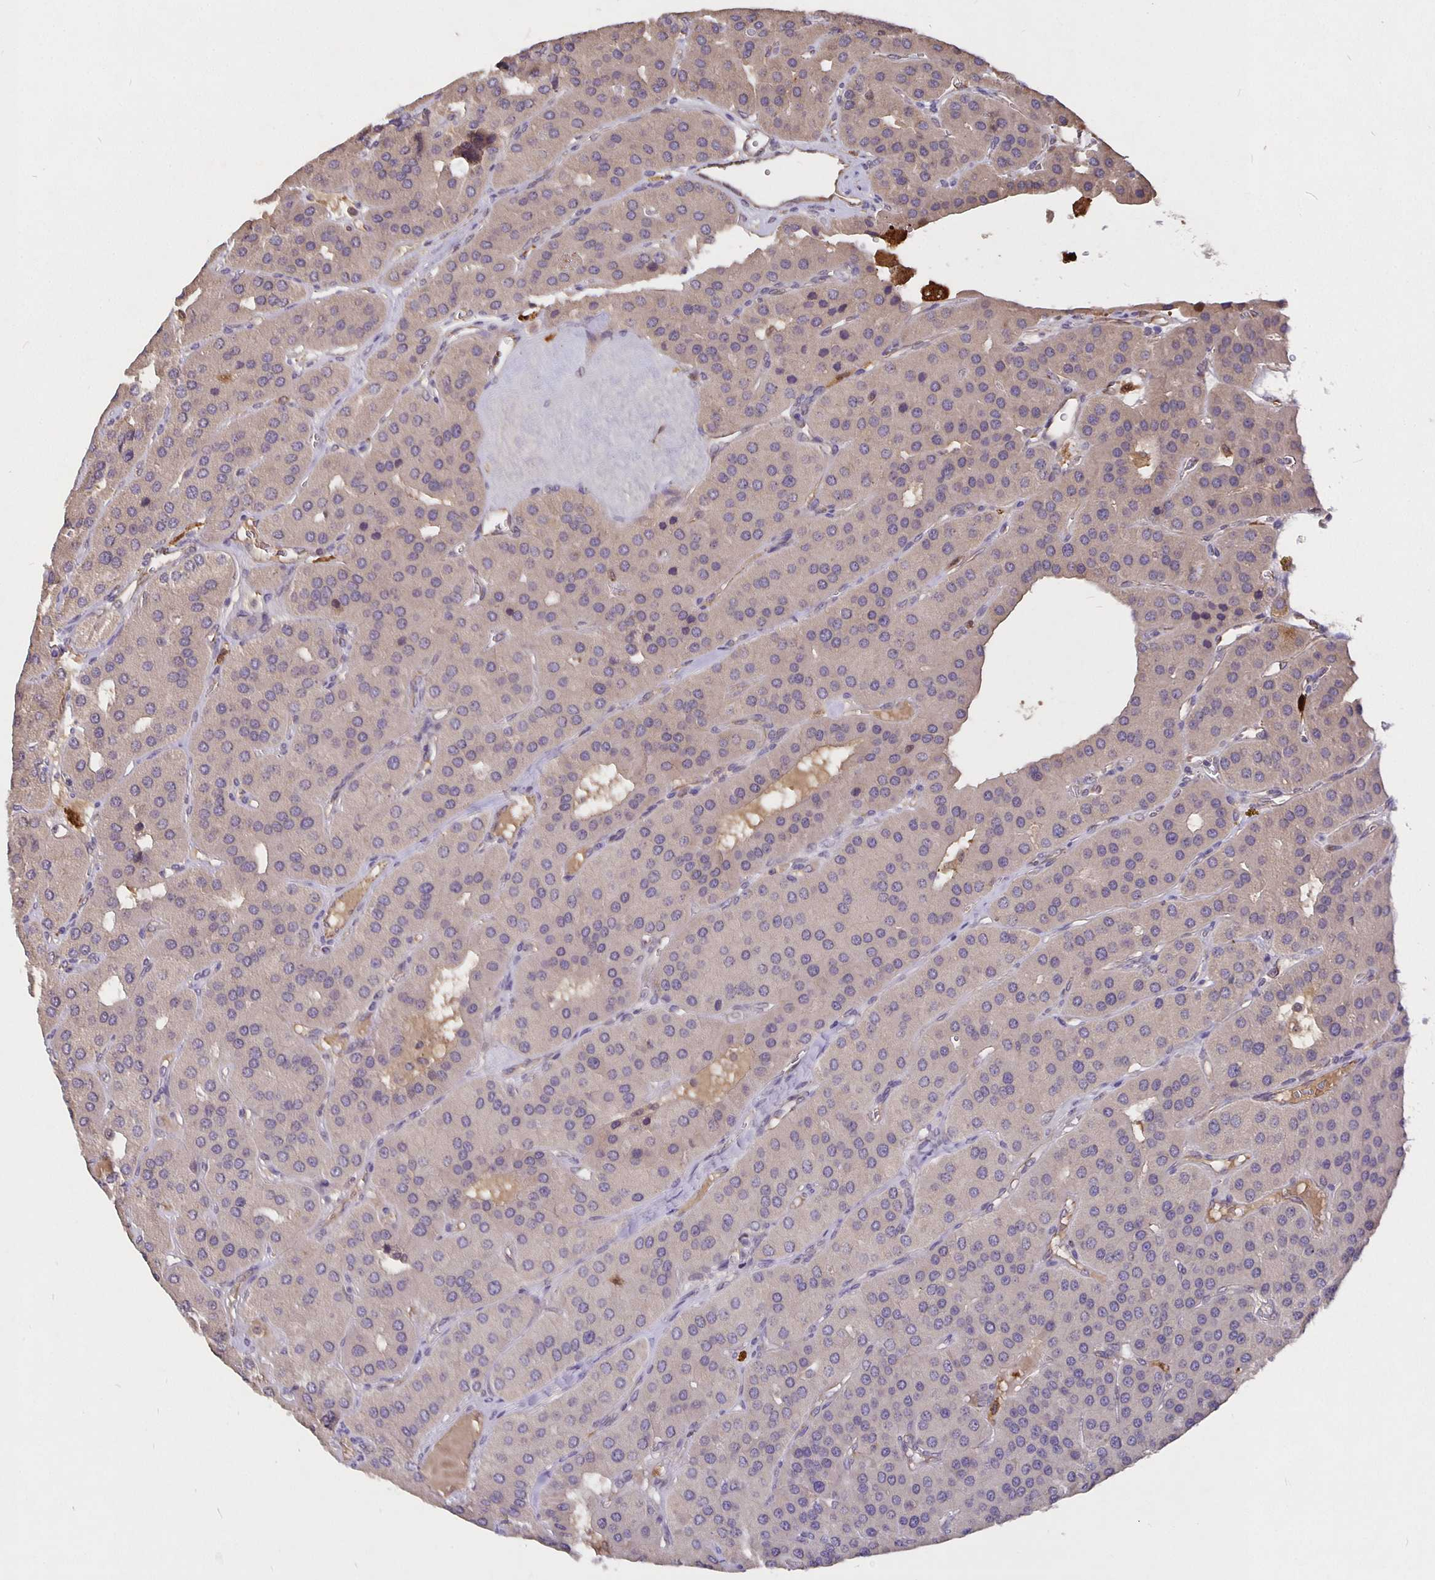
{"staining": {"intensity": "negative", "quantity": "none", "location": "none"}, "tissue": "parathyroid gland", "cell_type": "Glandular cells", "image_type": "normal", "snomed": [{"axis": "morphology", "description": "Normal tissue, NOS"}, {"axis": "morphology", "description": "Adenoma, NOS"}, {"axis": "topography", "description": "Parathyroid gland"}], "caption": "Histopathology image shows no significant protein expression in glandular cells of normal parathyroid gland. (DAB (3,3'-diaminobenzidine) immunohistochemistry (IHC), high magnification).", "gene": "NOG", "patient": {"sex": "female", "age": 86}}